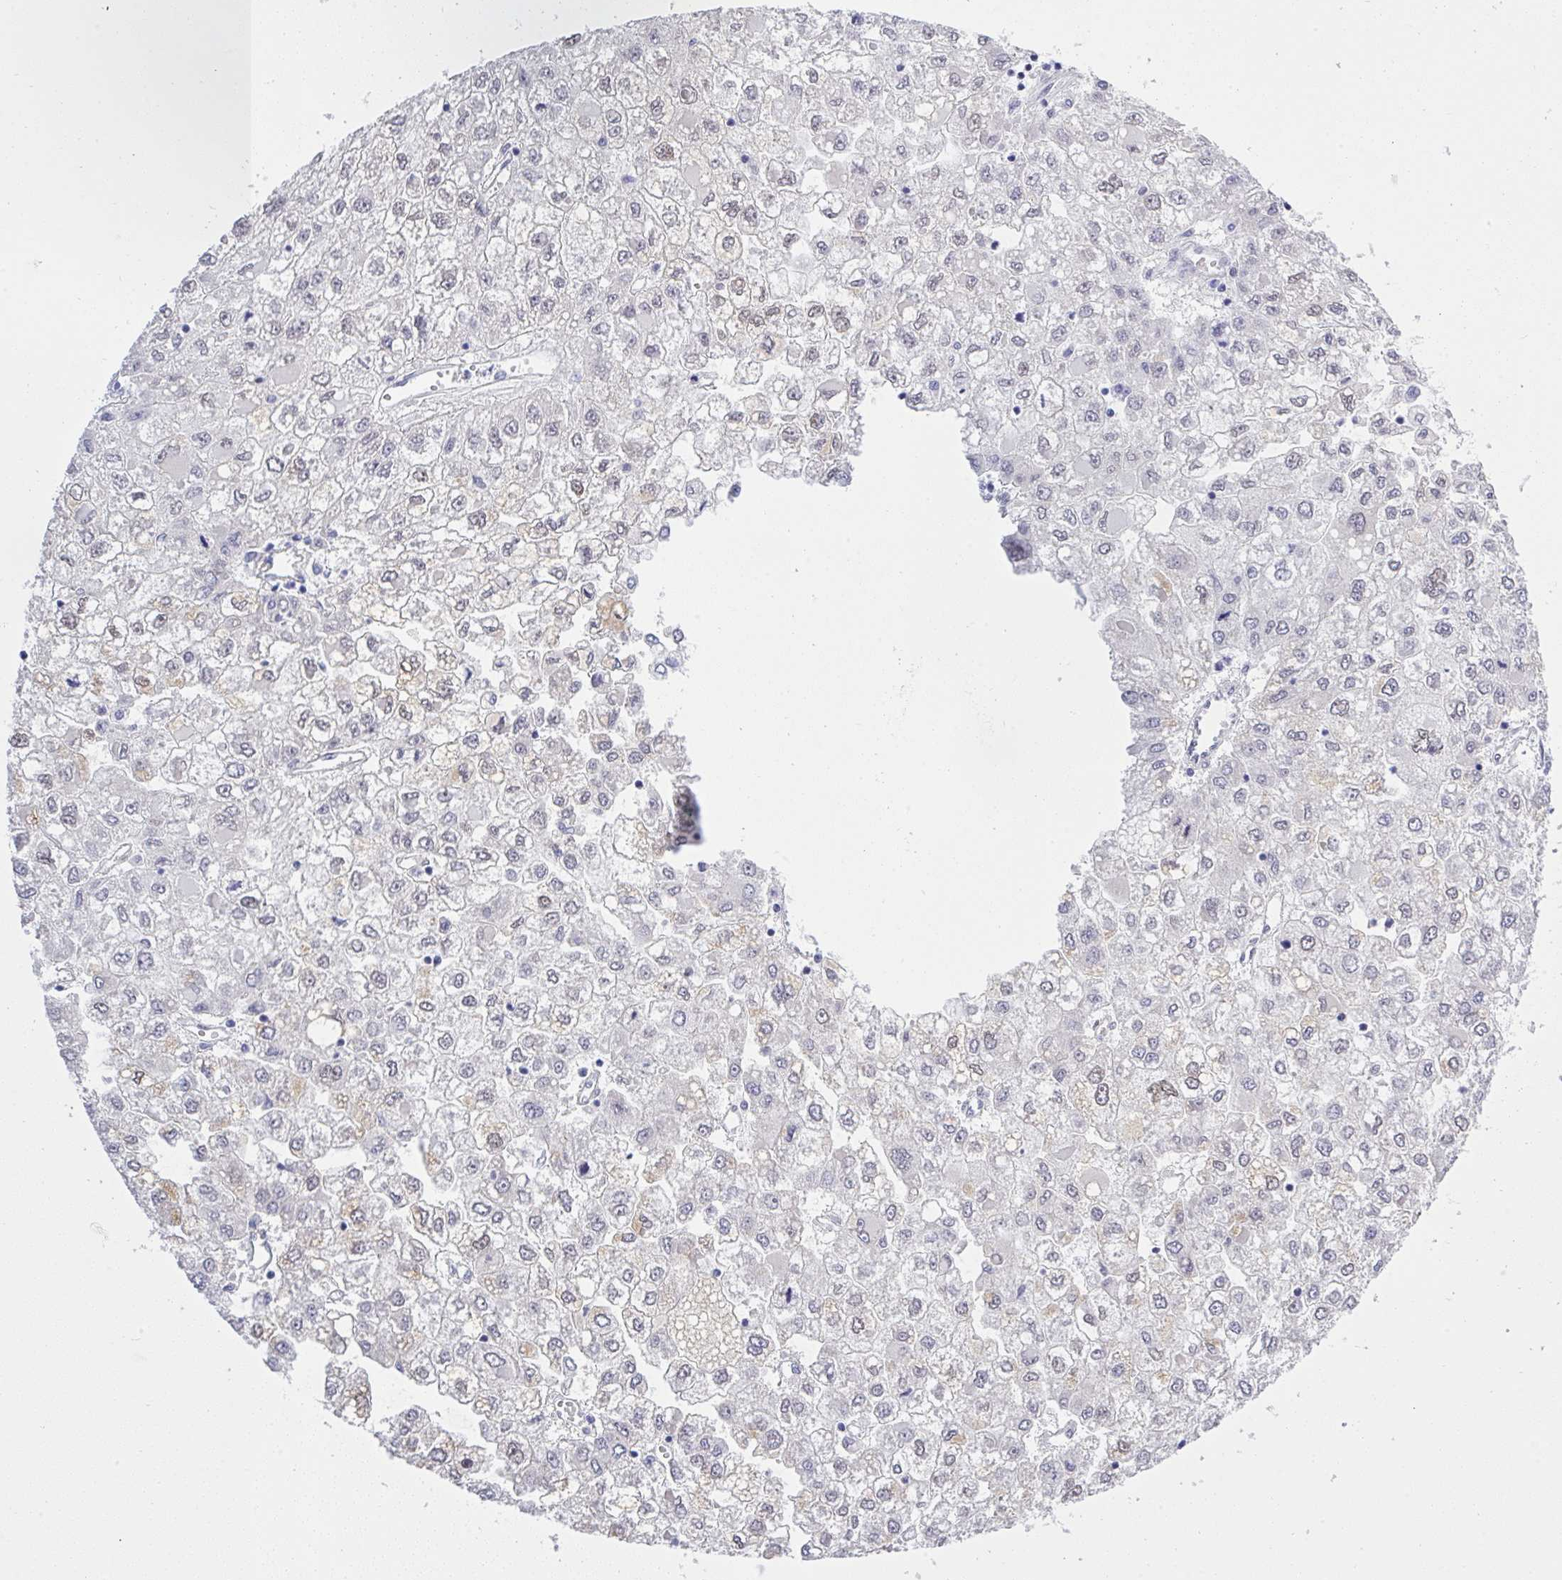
{"staining": {"intensity": "weak", "quantity": "25%-75%", "location": "nuclear"}, "tissue": "liver cancer", "cell_type": "Tumor cells", "image_type": "cancer", "snomed": [{"axis": "morphology", "description": "Carcinoma, Hepatocellular, NOS"}, {"axis": "topography", "description": "Liver"}], "caption": "This is a photomicrograph of immunohistochemistry (IHC) staining of liver cancer, which shows weak staining in the nuclear of tumor cells.", "gene": "MFSD4A", "patient": {"sex": "male", "age": 40}}